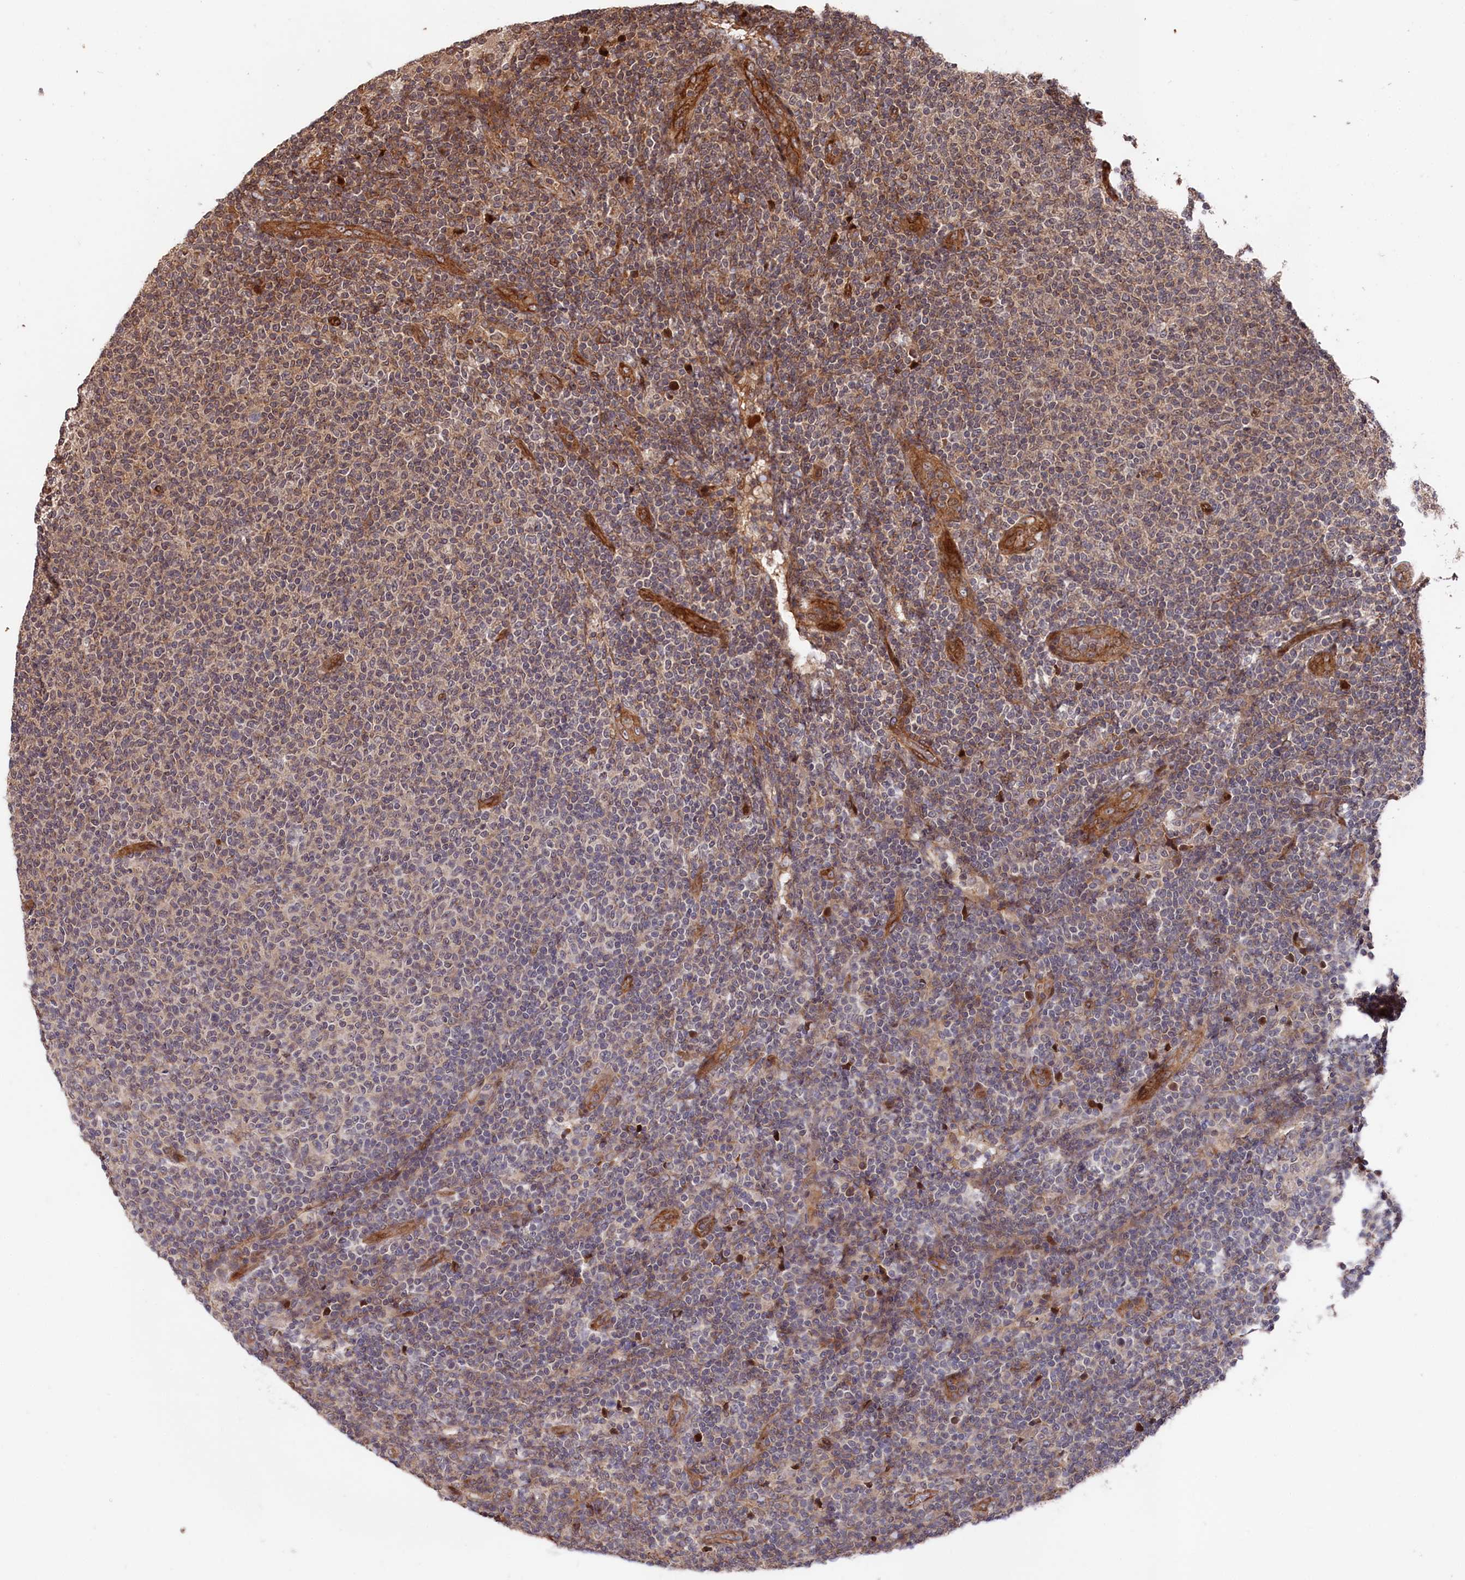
{"staining": {"intensity": "weak", "quantity": "25%-75%", "location": "cytoplasmic/membranous"}, "tissue": "lymphoma", "cell_type": "Tumor cells", "image_type": "cancer", "snomed": [{"axis": "morphology", "description": "Malignant lymphoma, non-Hodgkin's type, Low grade"}, {"axis": "topography", "description": "Lymph node"}], "caption": "This micrograph shows immunohistochemistry staining of lymphoma, with low weak cytoplasmic/membranous expression in approximately 25%-75% of tumor cells.", "gene": "TNKS1BP1", "patient": {"sex": "male", "age": 66}}